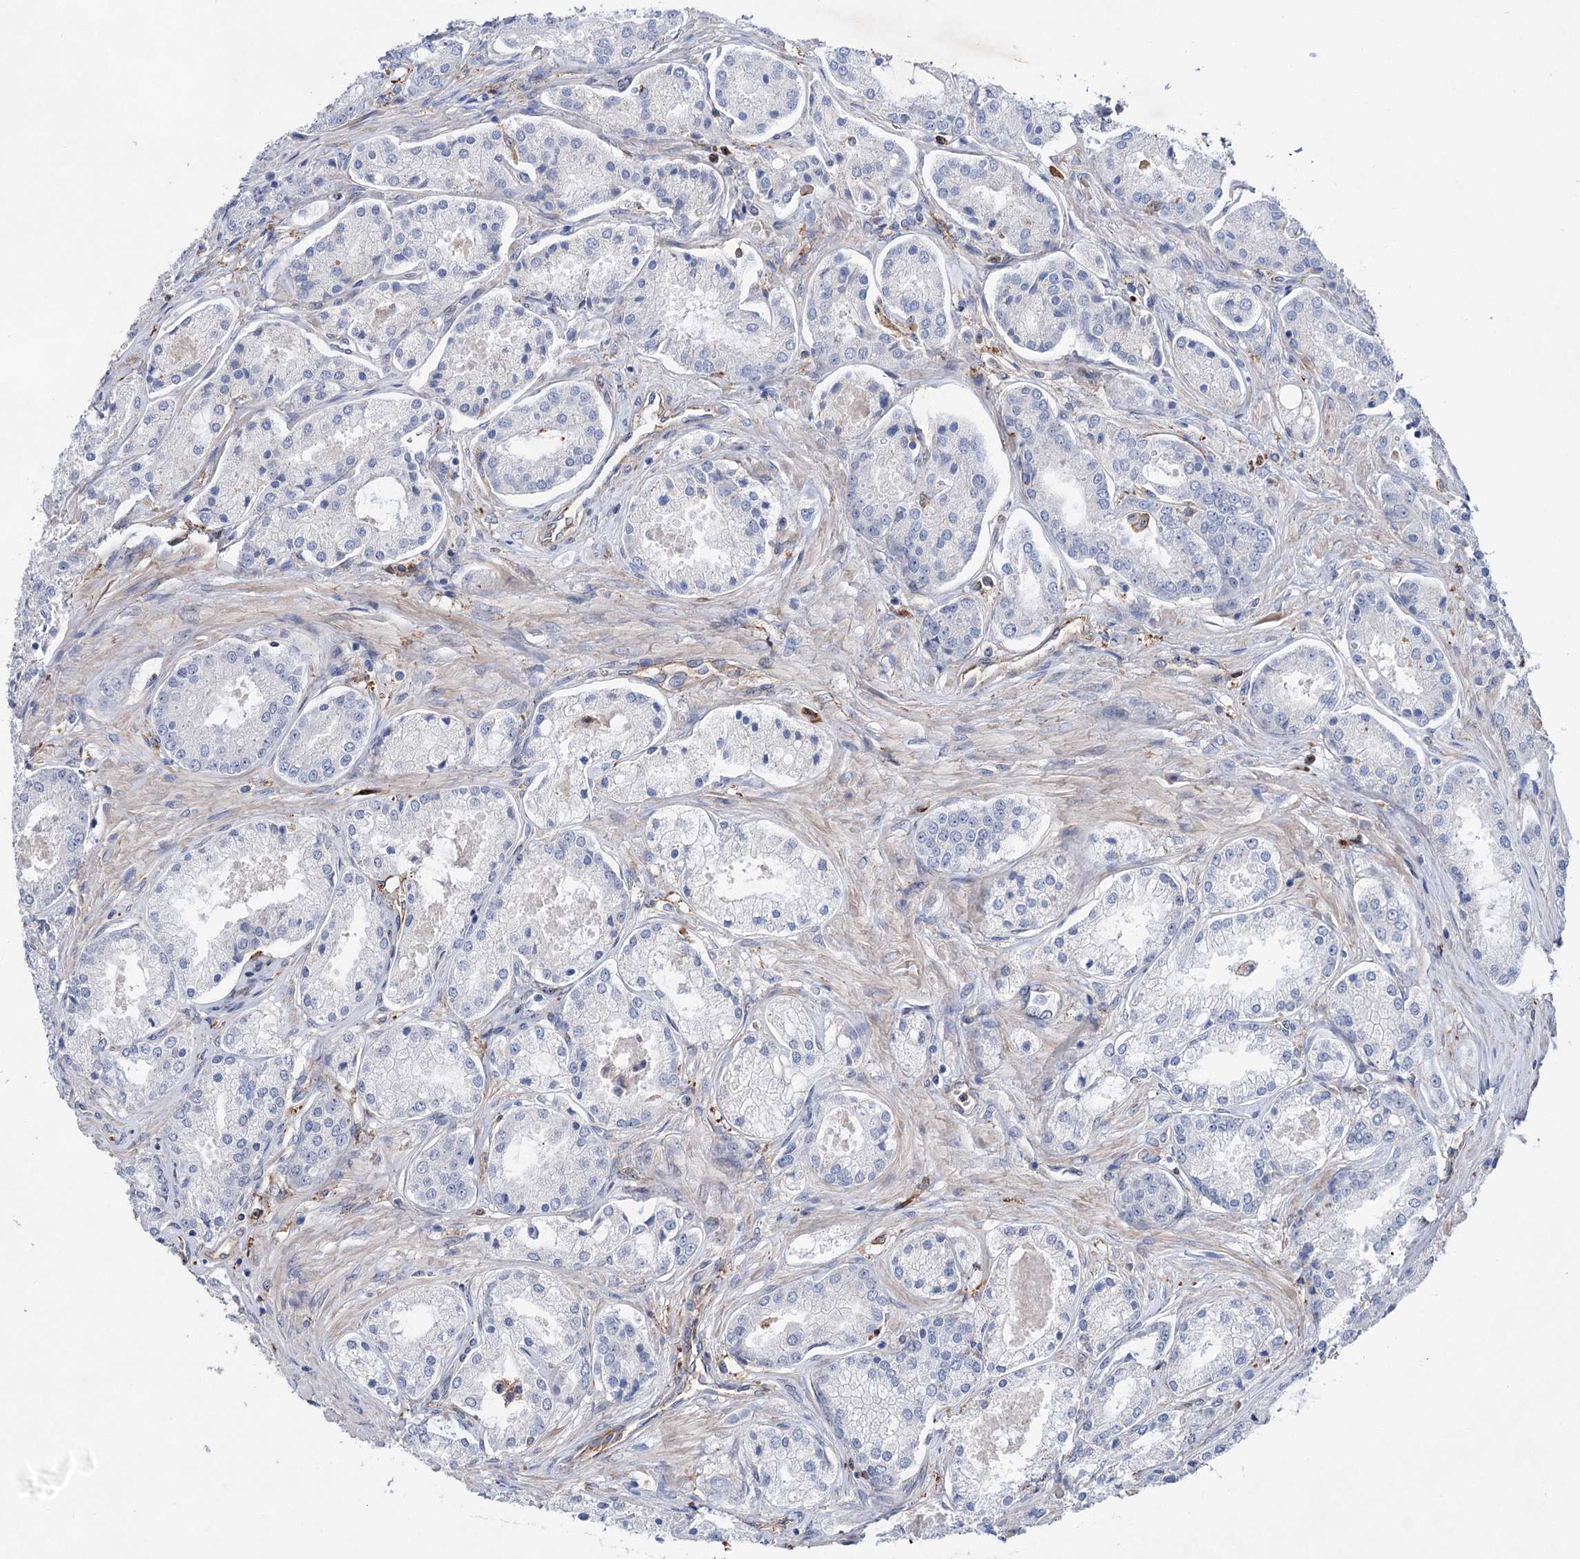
{"staining": {"intensity": "negative", "quantity": "none", "location": "none"}, "tissue": "prostate cancer", "cell_type": "Tumor cells", "image_type": "cancer", "snomed": [{"axis": "morphology", "description": "Adenocarcinoma, Low grade"}, {"axis": "topography", "description": "Prostate"}], "caption": "IHC of adenocarcinoma (low-grade) (prostate) exhibits no staining in tumor cells.", "gene": "TMTC3", "patient": {"sex": "male", "age": 68}}